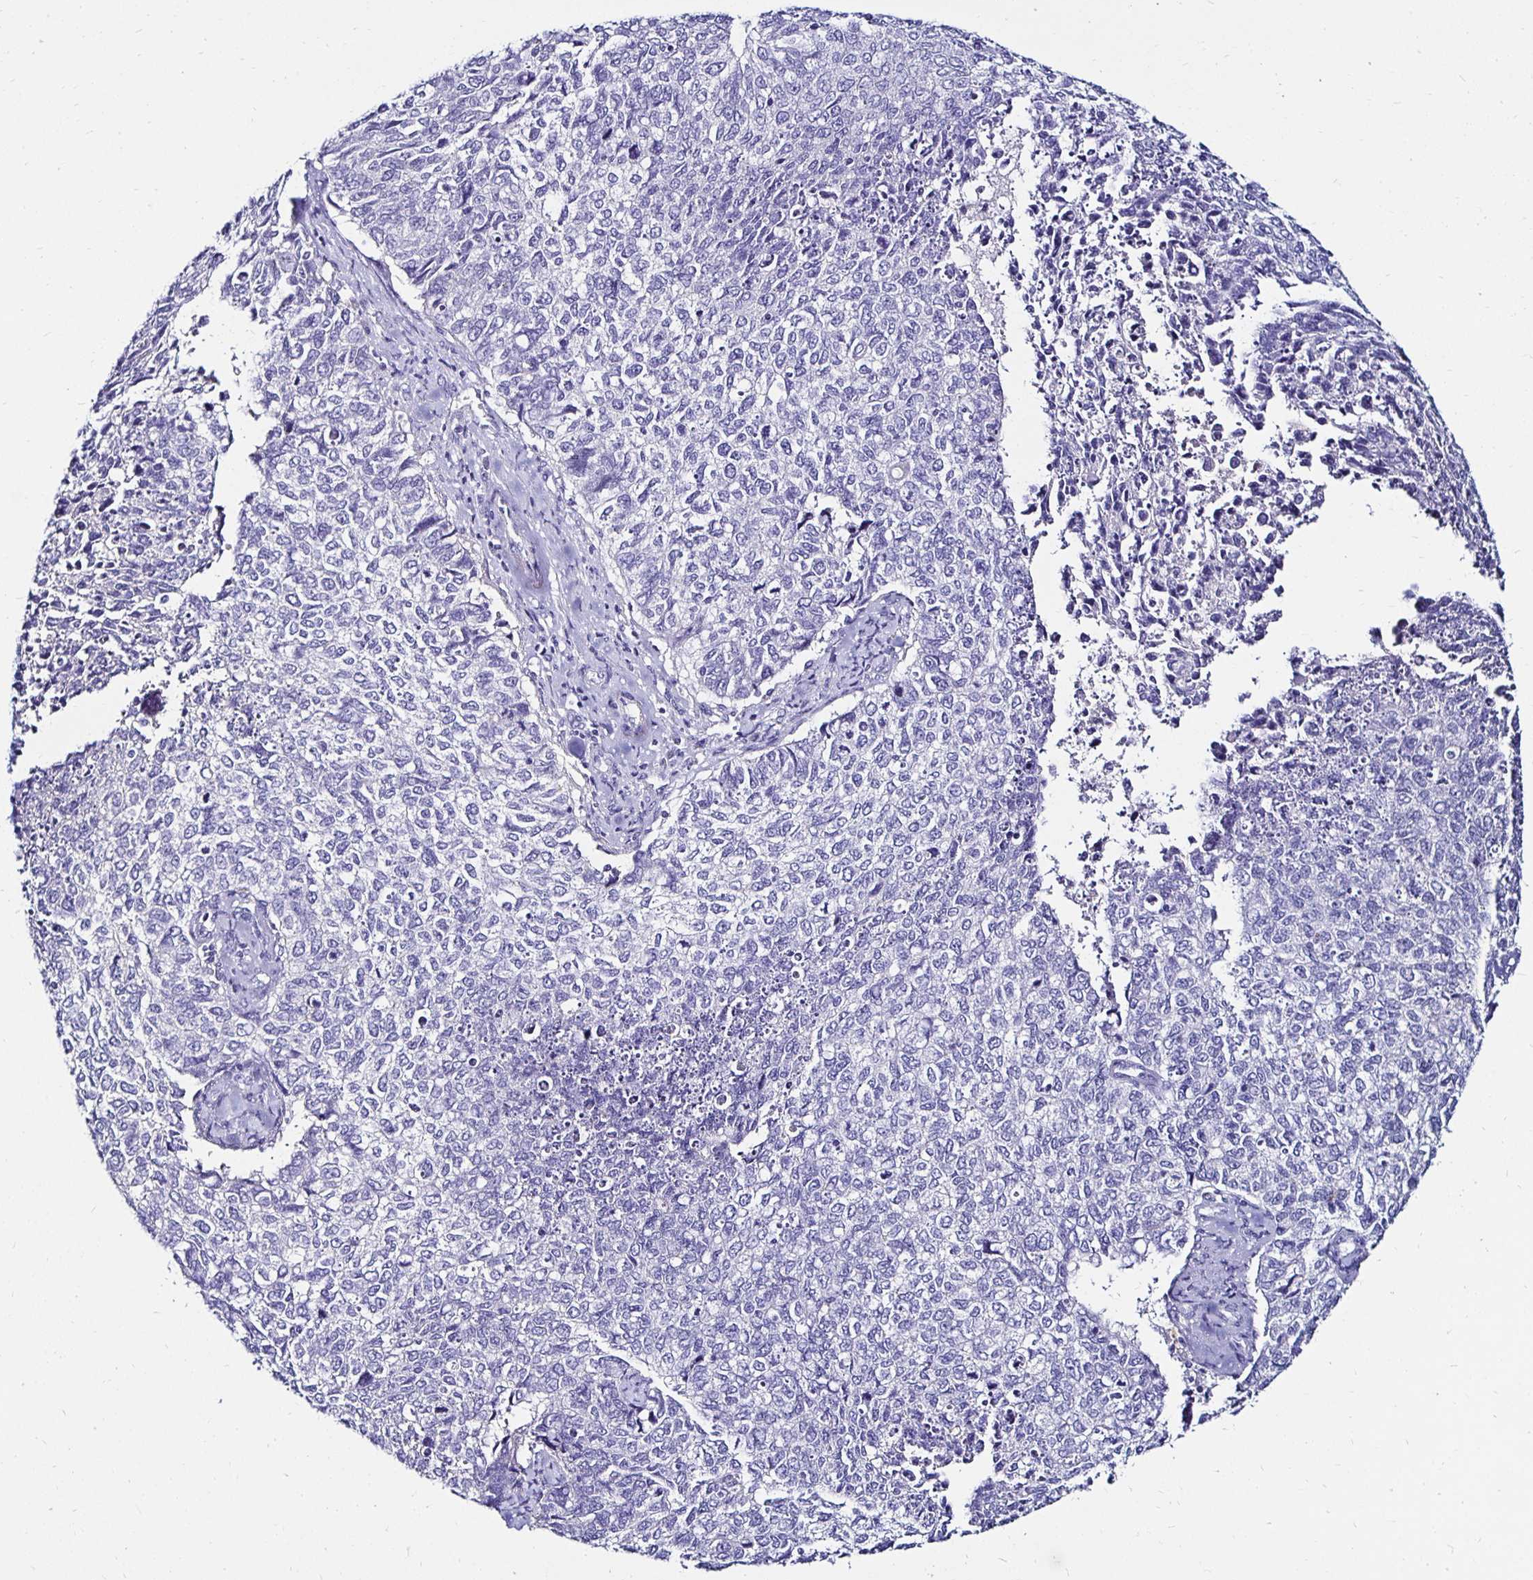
{"staining": {"intensity": "negative", "quantity": "none", "location": "none"}, "tissue": "cervical cancer", "cell_type": "Tumor cells", "image_type": "cancer", "snomed": [{"axis": "morphology", "description": "Adenocarcinoma, NOS"}, {"axis": "topography", "description": "Cervix"}], "caption": "Human cervical adenocarcinoma stained for a protein using immunohistochemistry demonstrates no positivity in tumor cells.", "gene": "KCNT1", "patient": {"sex": "female", "age": 63}}